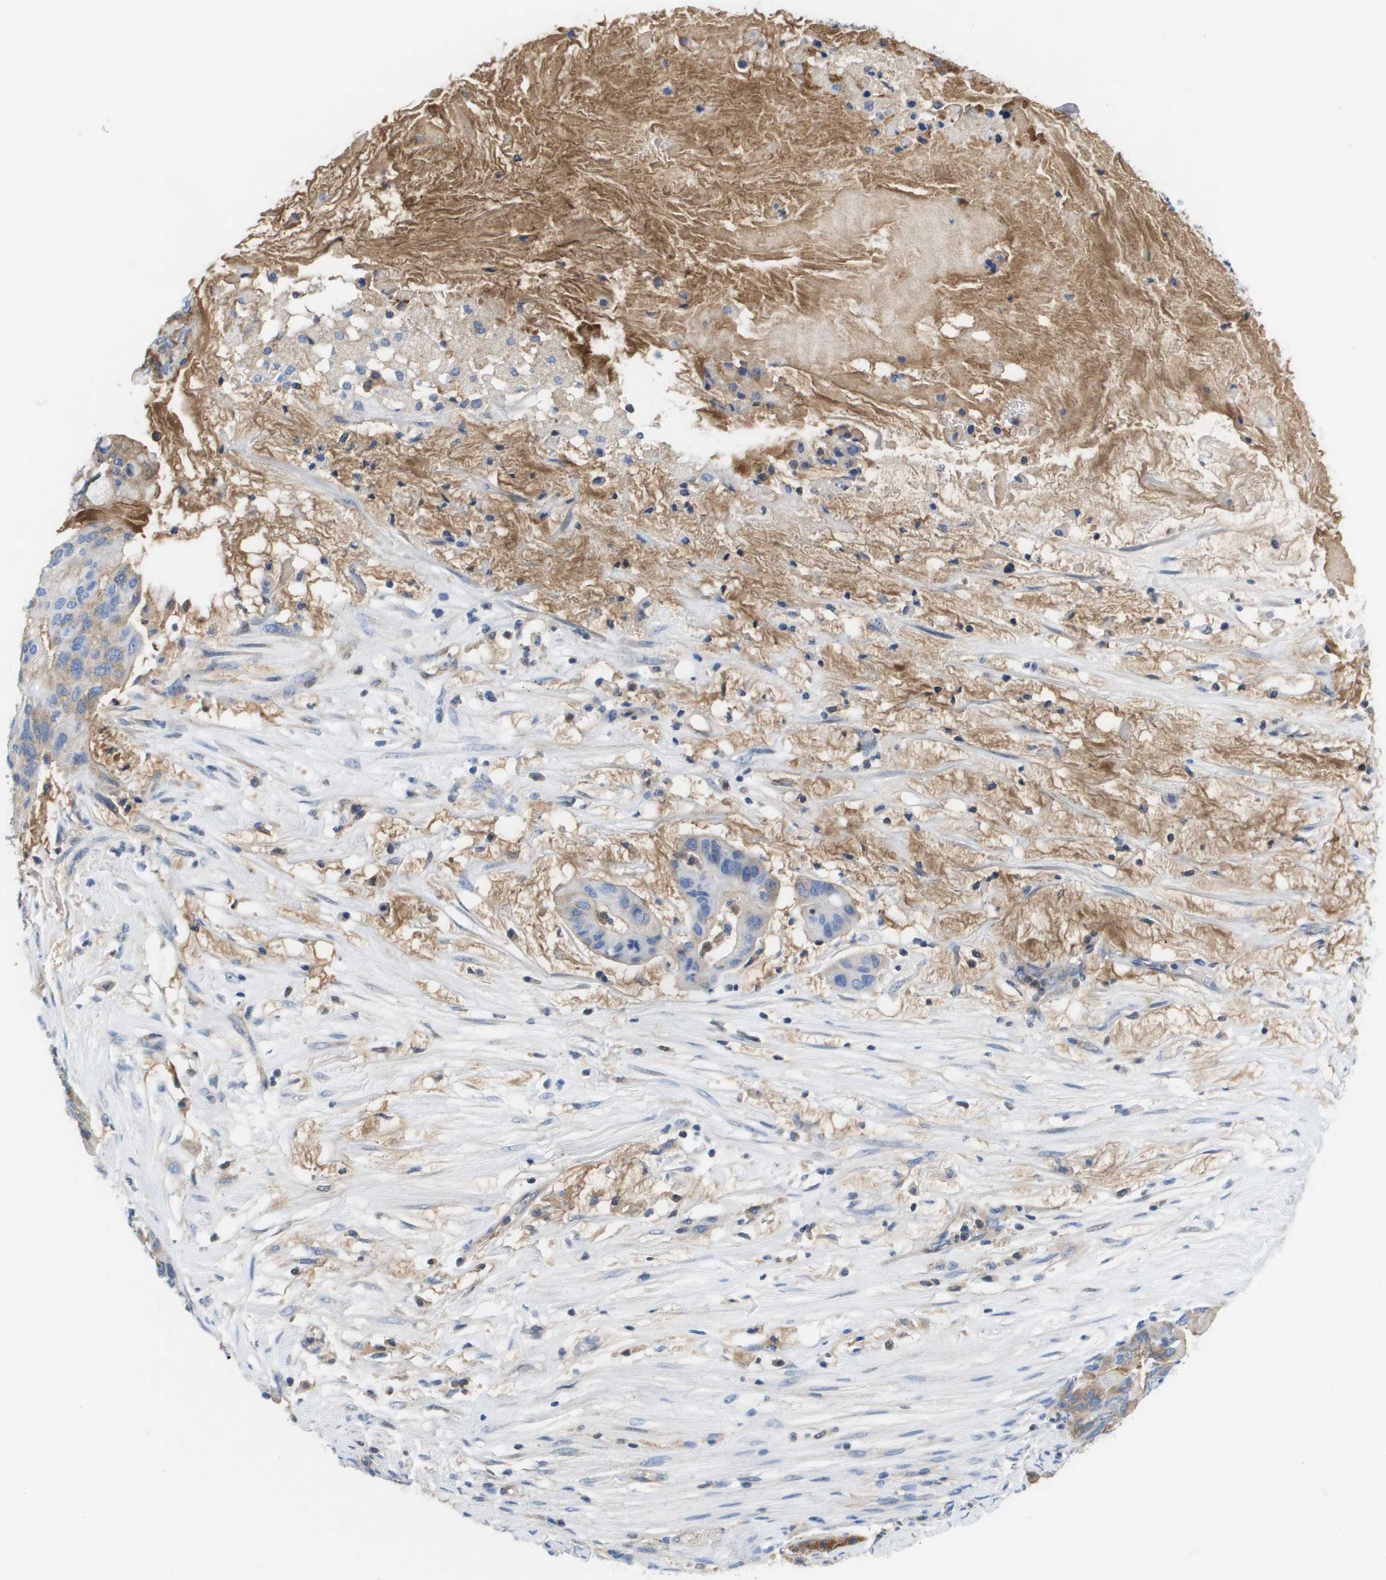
{"staining": {"intensity": "negative", "quantity": "none", "location": "none"}, "tissue": "ovarian cancer", "cell_type": "Tumor cells", "image_type": "cancer", "snomed": [{"axis": "morphology", "description": "Cystadenocarcinoma, mucinous, NOS"}, {"axis": "topography", "description": "Ovary"}], "caption": "A histopathology image of human ovarian cancer (mucinous cystadenocarcinoma) is negative for staining in tumor cells. Brightfield microscopy of immunohistochemistry stained with DAB (brown) and hematoxylin (blue), captured at high magnification.", "gene": "APOA1", "patient": {"sex": "female", "age": 80}}